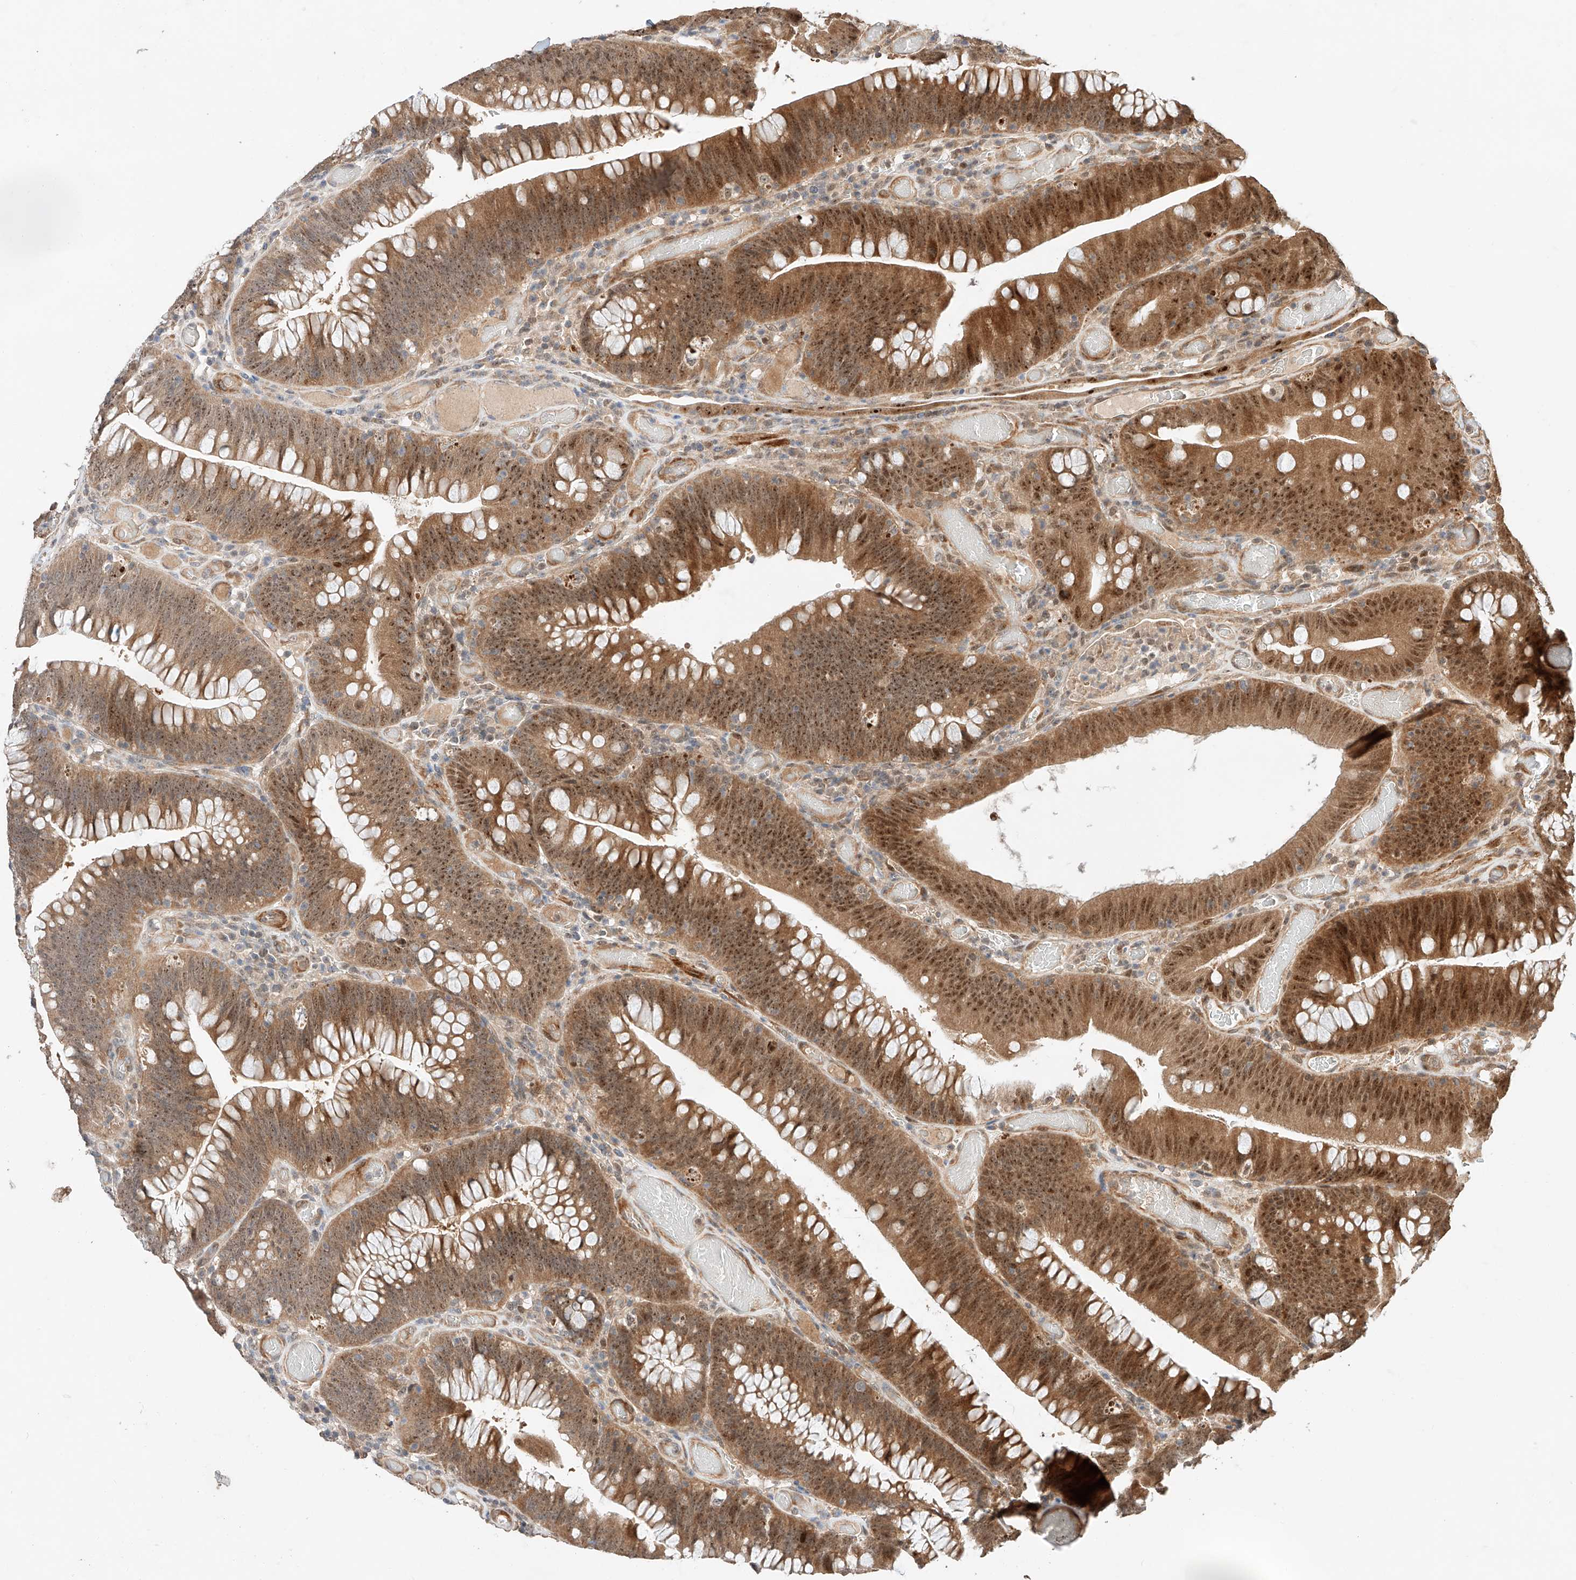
{"staining": {"intensity": "moderate", "quantity": ">75%", "location": "cytoplasmic/membranous,nuclear"}, "tissue": "colorectal cancer", "cell_type": "Tumor cells", "image_type": "cancer", "snomed": [{"axis": "morphology", "description": "Normal tissue, NOS"}, {"axis": "topography", "description": "Colon"}], "caption": "DAB (3,3'-diaminobenzidine) immunohistochemical staining of colorectal cancer shows moderate cytoplasmic/membranous and nuclear protein staining in about >75% of tumor cells. The protein of interest is stained brown, and the nuclei are stained in blue (DAB (3,3'-diaminobenzidine) IHC with brightfield microscopy, high magnification).", "gene": "RAB23", "patient": {"sex": "female", "age": 82}}